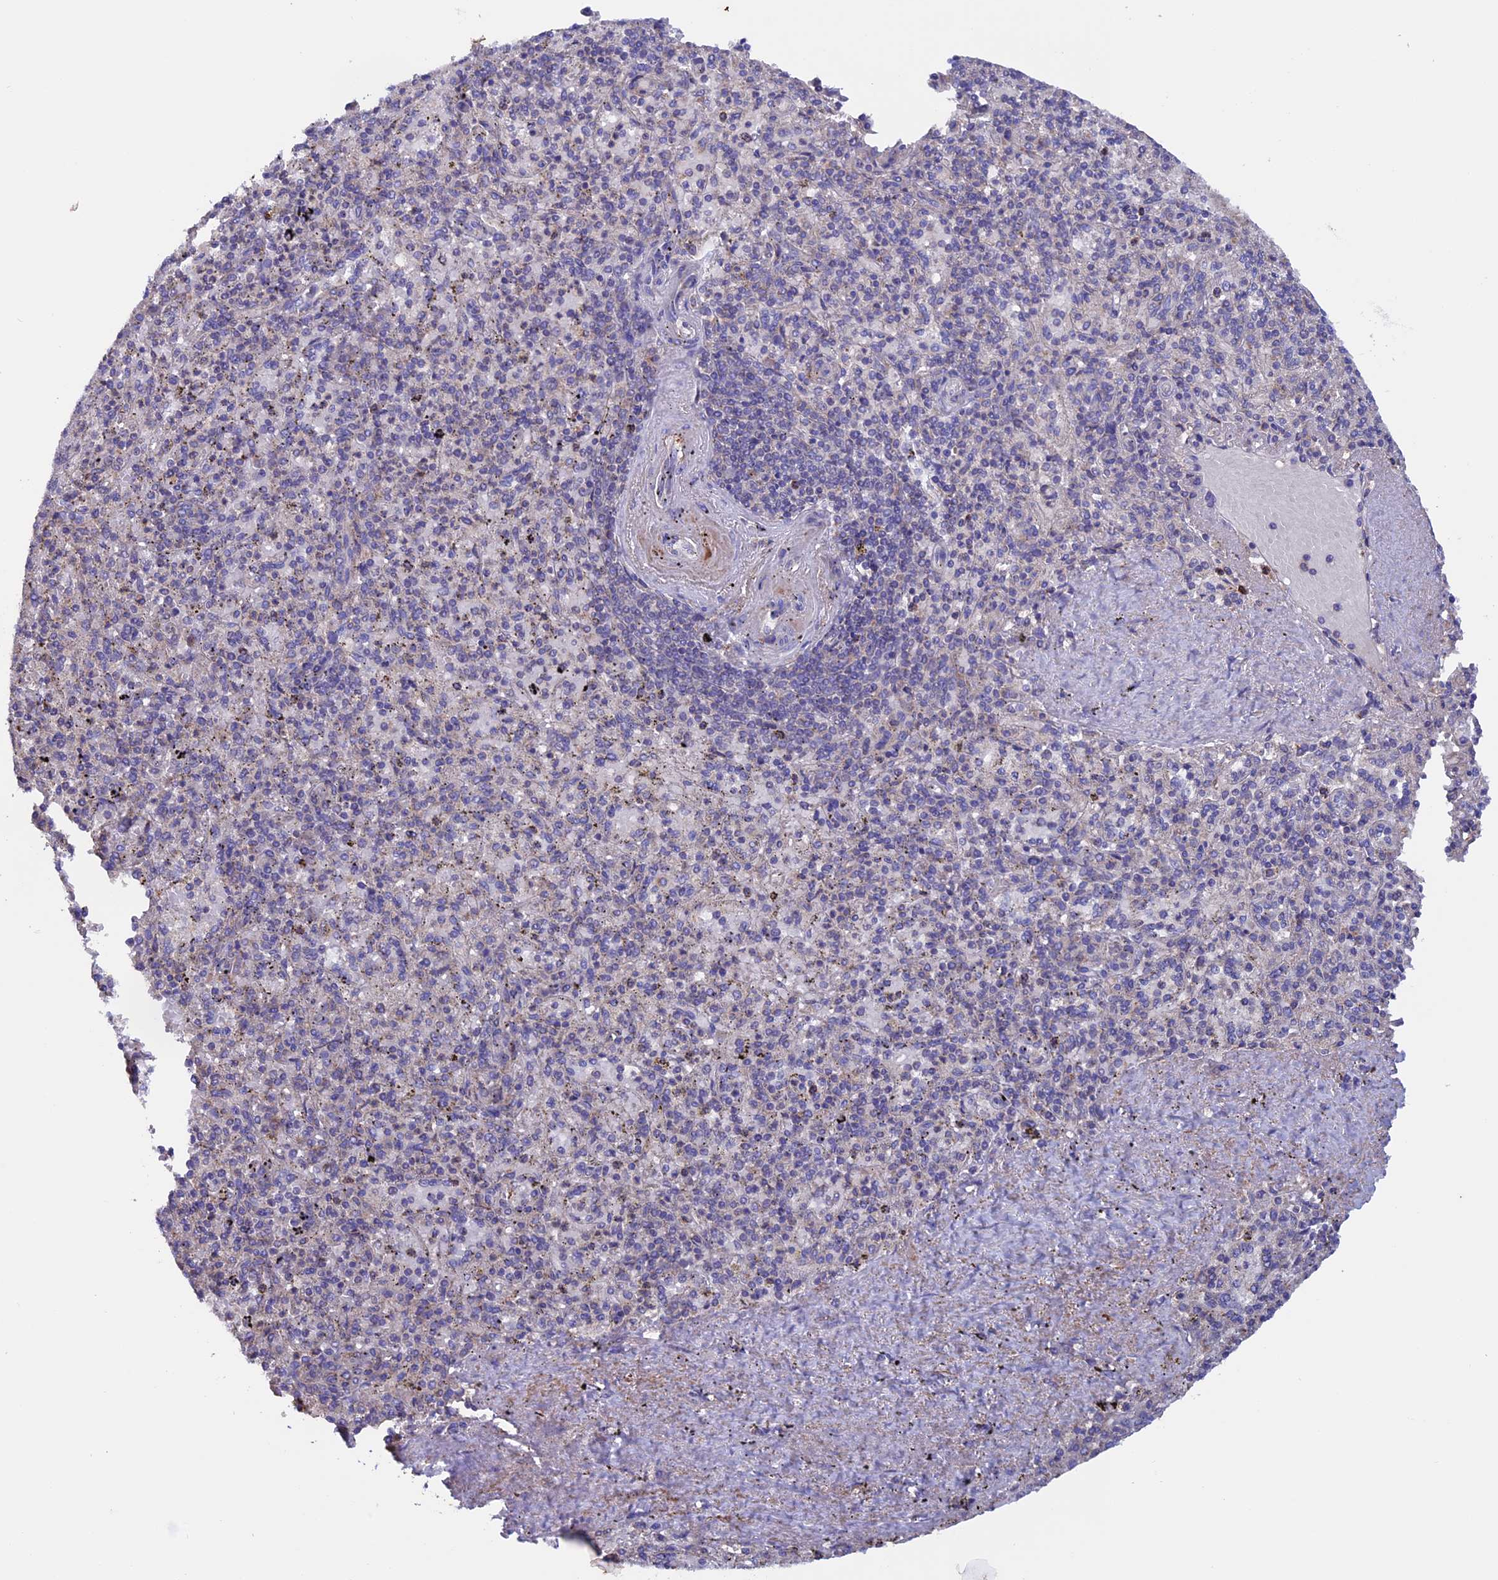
{"staining": {"intensity": "moderate", "quantity": "<25%", "location": "cytoplasmic/membranous"}, "tissue": "spleen", "cell_type": "Cells in red pulp", "image_type": "normal", "snomed": [{"axis": "morphology", "description": "Normal tissue, NOS"}, {"axis": "topography", "description": "Spleen"}], "caption": "IHC (DAB (3,3'-diaminobenzidine)) staining of benign spleen displays moderate cytoplasmic/membranous protein expression in approximately <25% of cells in red pulp.", "gene": "PTPN9", "patient": {"sex": "male", "age": 82}}